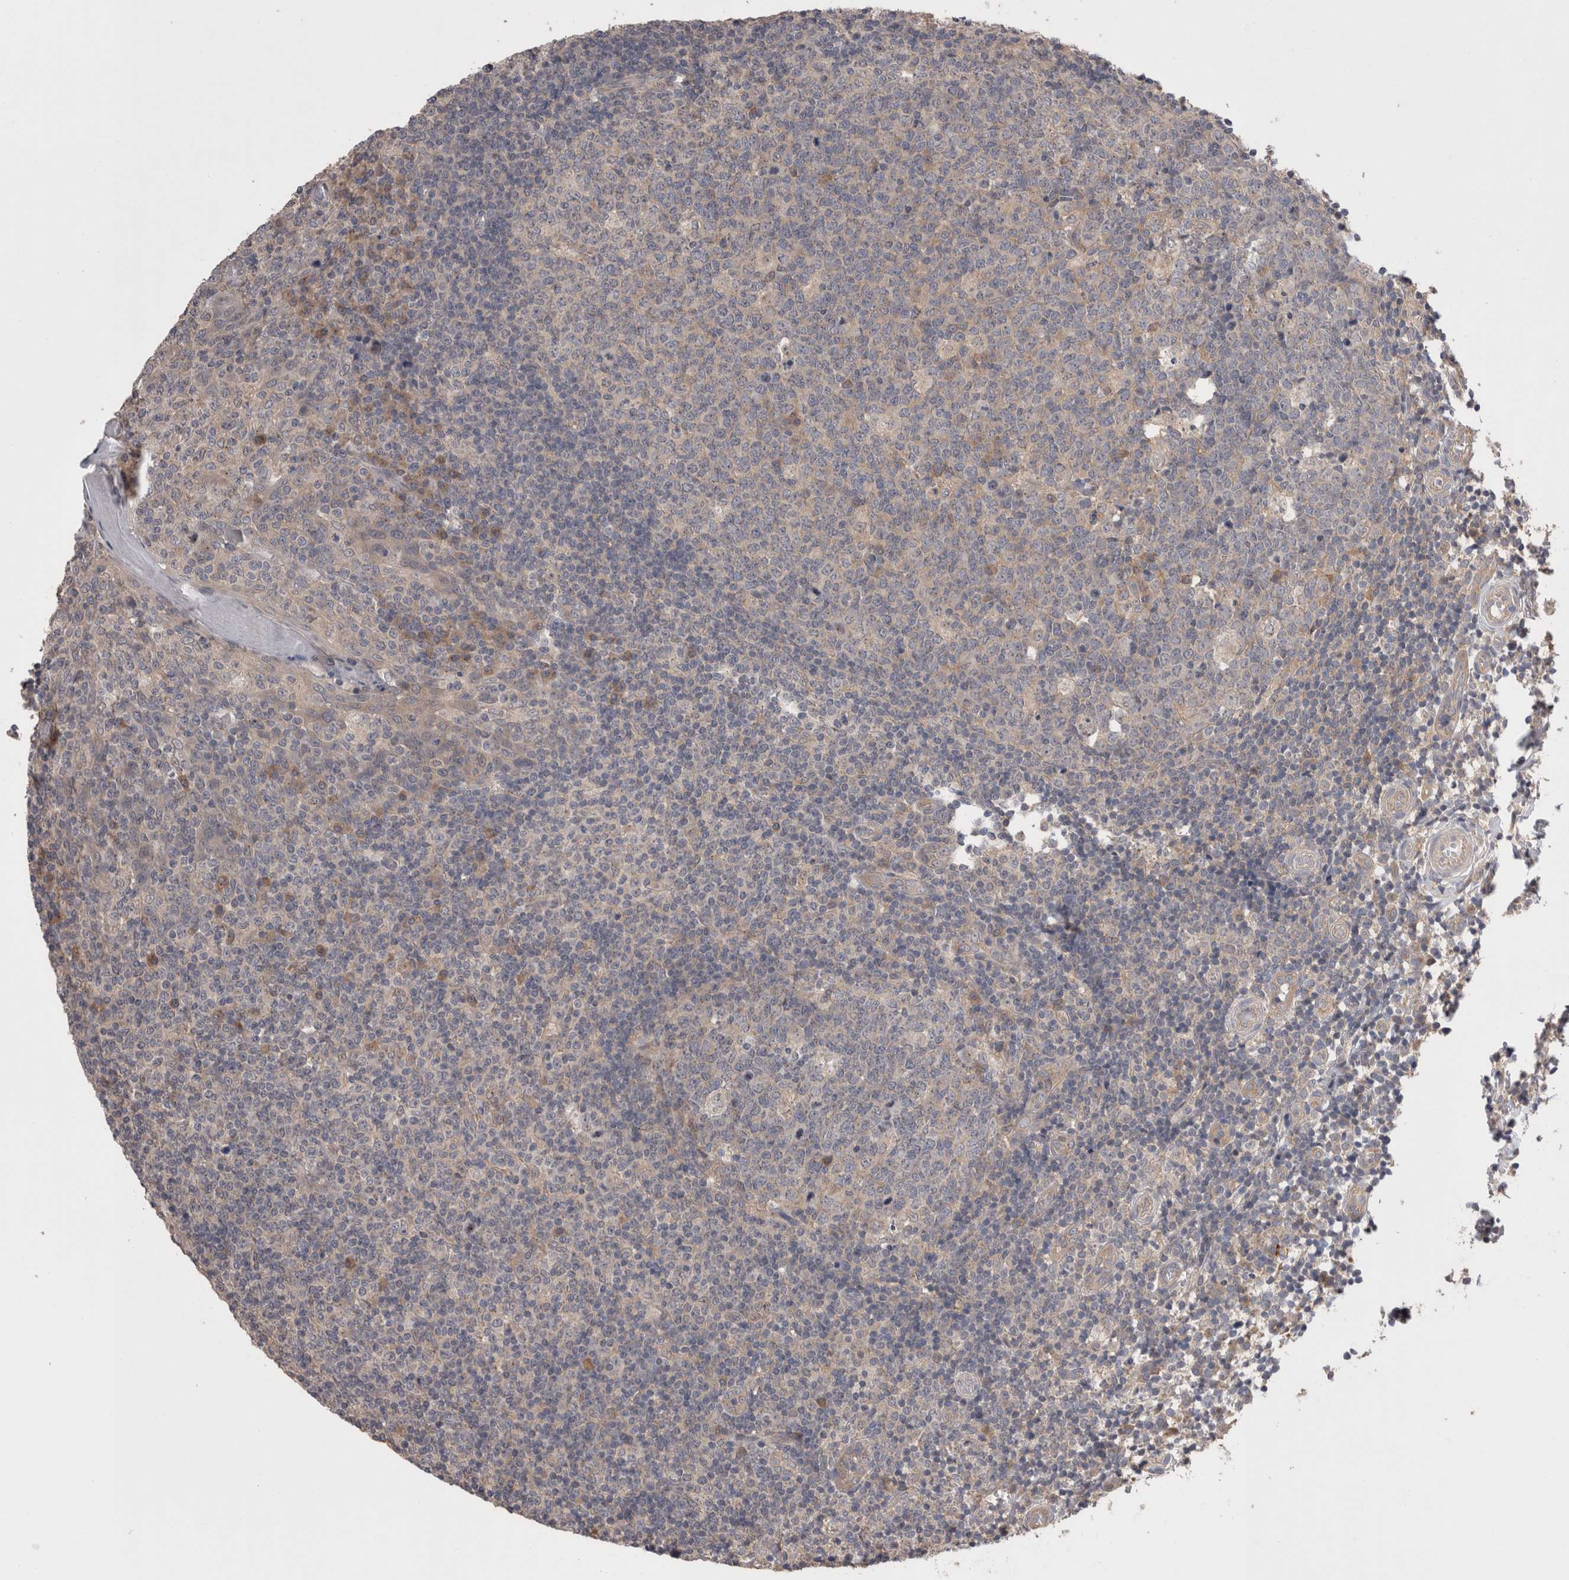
{"staining": {"intensity": "weak", "quantity": "<25%", "location": "cytoplasmic/membranous"}, "tissue": "tonsil", "cell_type": "Germinal center cells", "image_type": "normal", "snomed": [{"axis": "morphology", "description": "Normal tissue, NOS"}, {"axis": "topography", "description": "Tonsil"}], "caption": "IHC micrograph of normal tonsil stained for a protein (brown), which demonstrates no positivity in germinal center cells.", "gene": "DCTN6", "patient": {"sex": "female", "age": 19}}